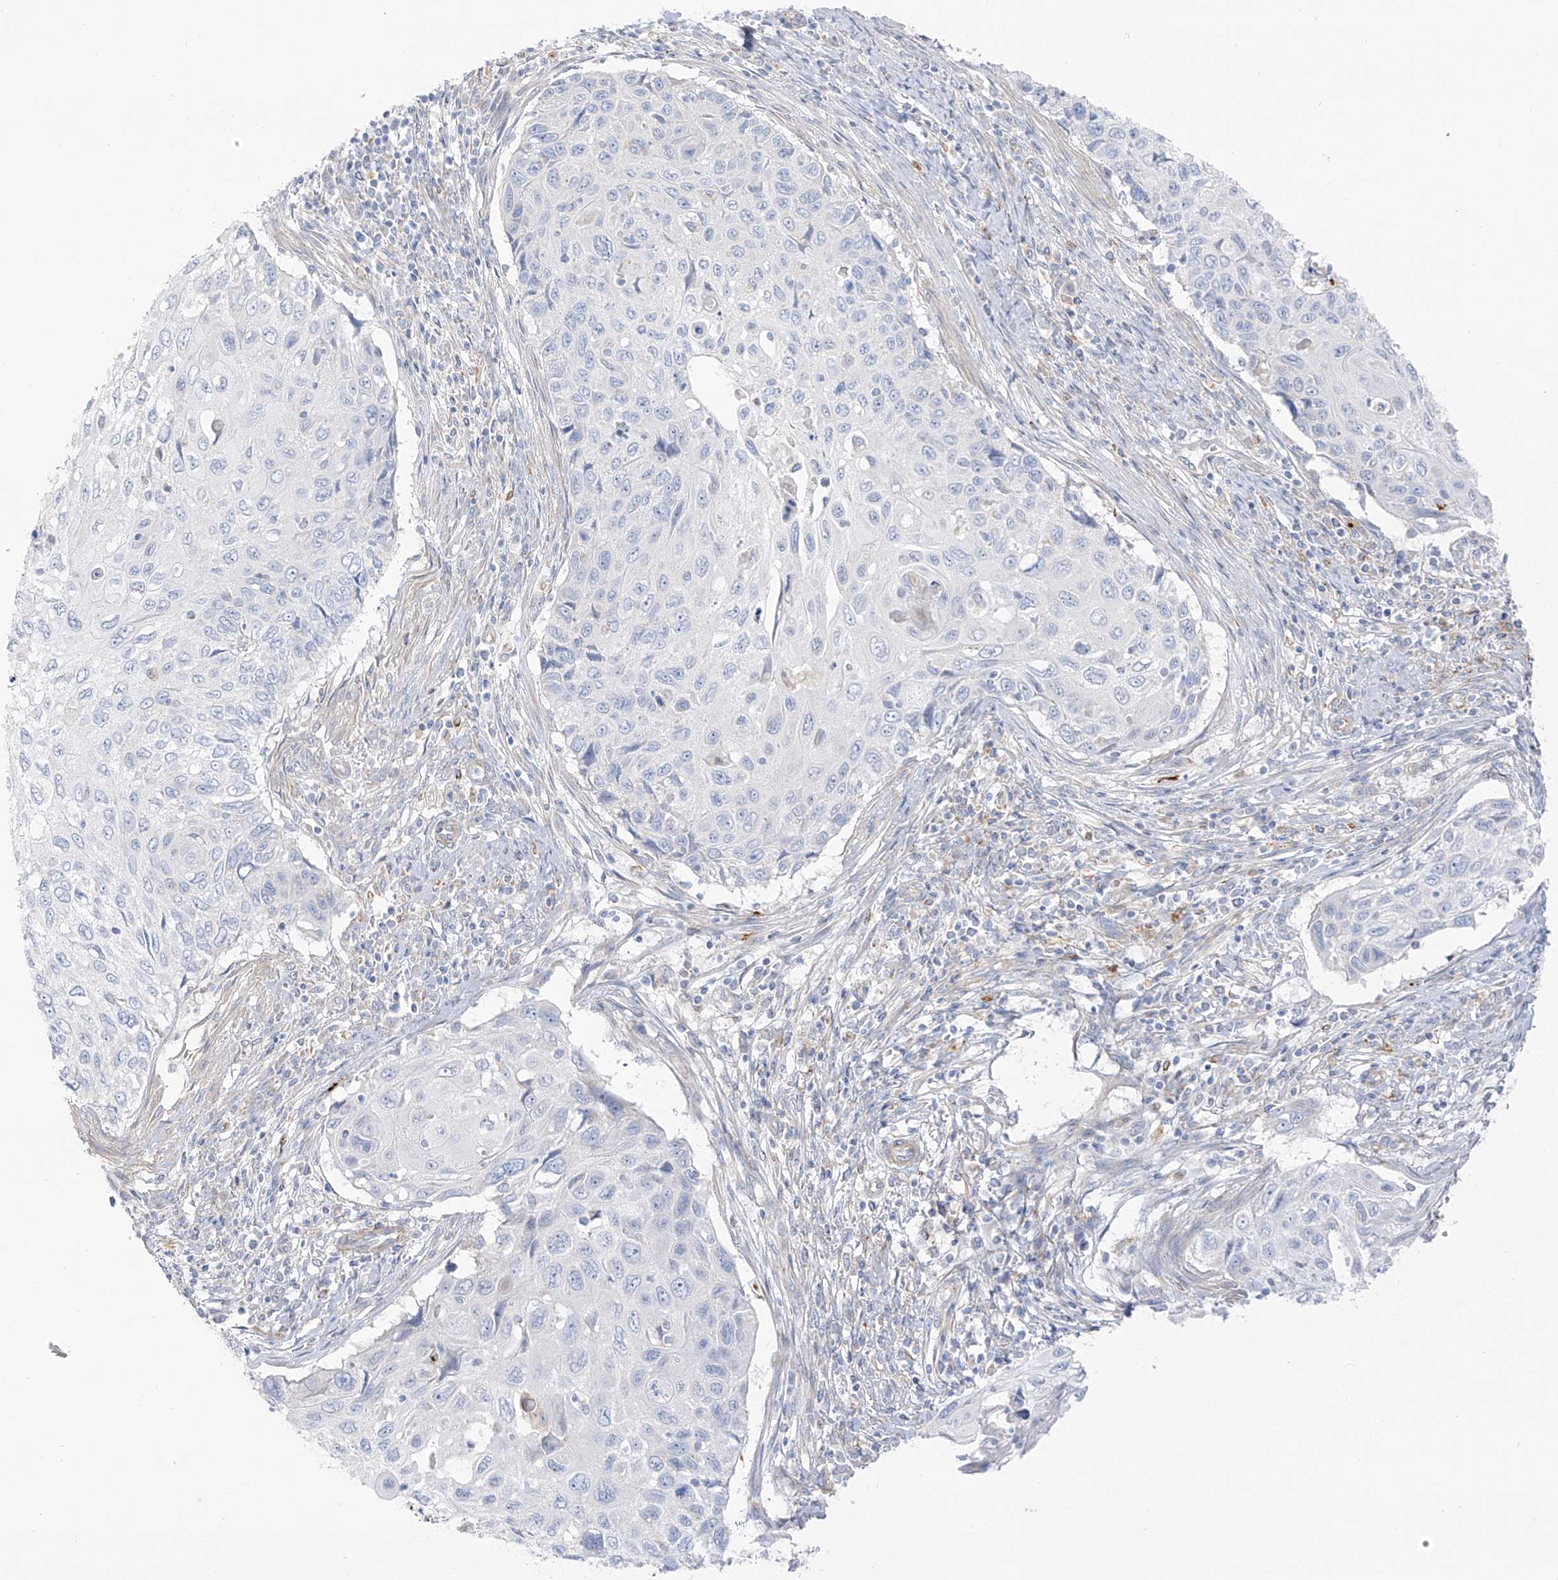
{"staining": {"intensity": "negative", "quantity": "none", "location": "none"}, "tissue": "cervical cancer", "cell_type": "Tumor cells", "image_type": "cancer", "snomed": [{"axis": "morphology", "description": "Squamous cell carcinoma, NOS"}, {"axis": "topography", "description": "Cervix"}], "caption": "Human cervical cancer (squamous cell carcinoma) stained for a protein using IHC shows no staining in tumor cells.", "gene": "TAL2", "patient": {"sex": "female", "age": 70}}